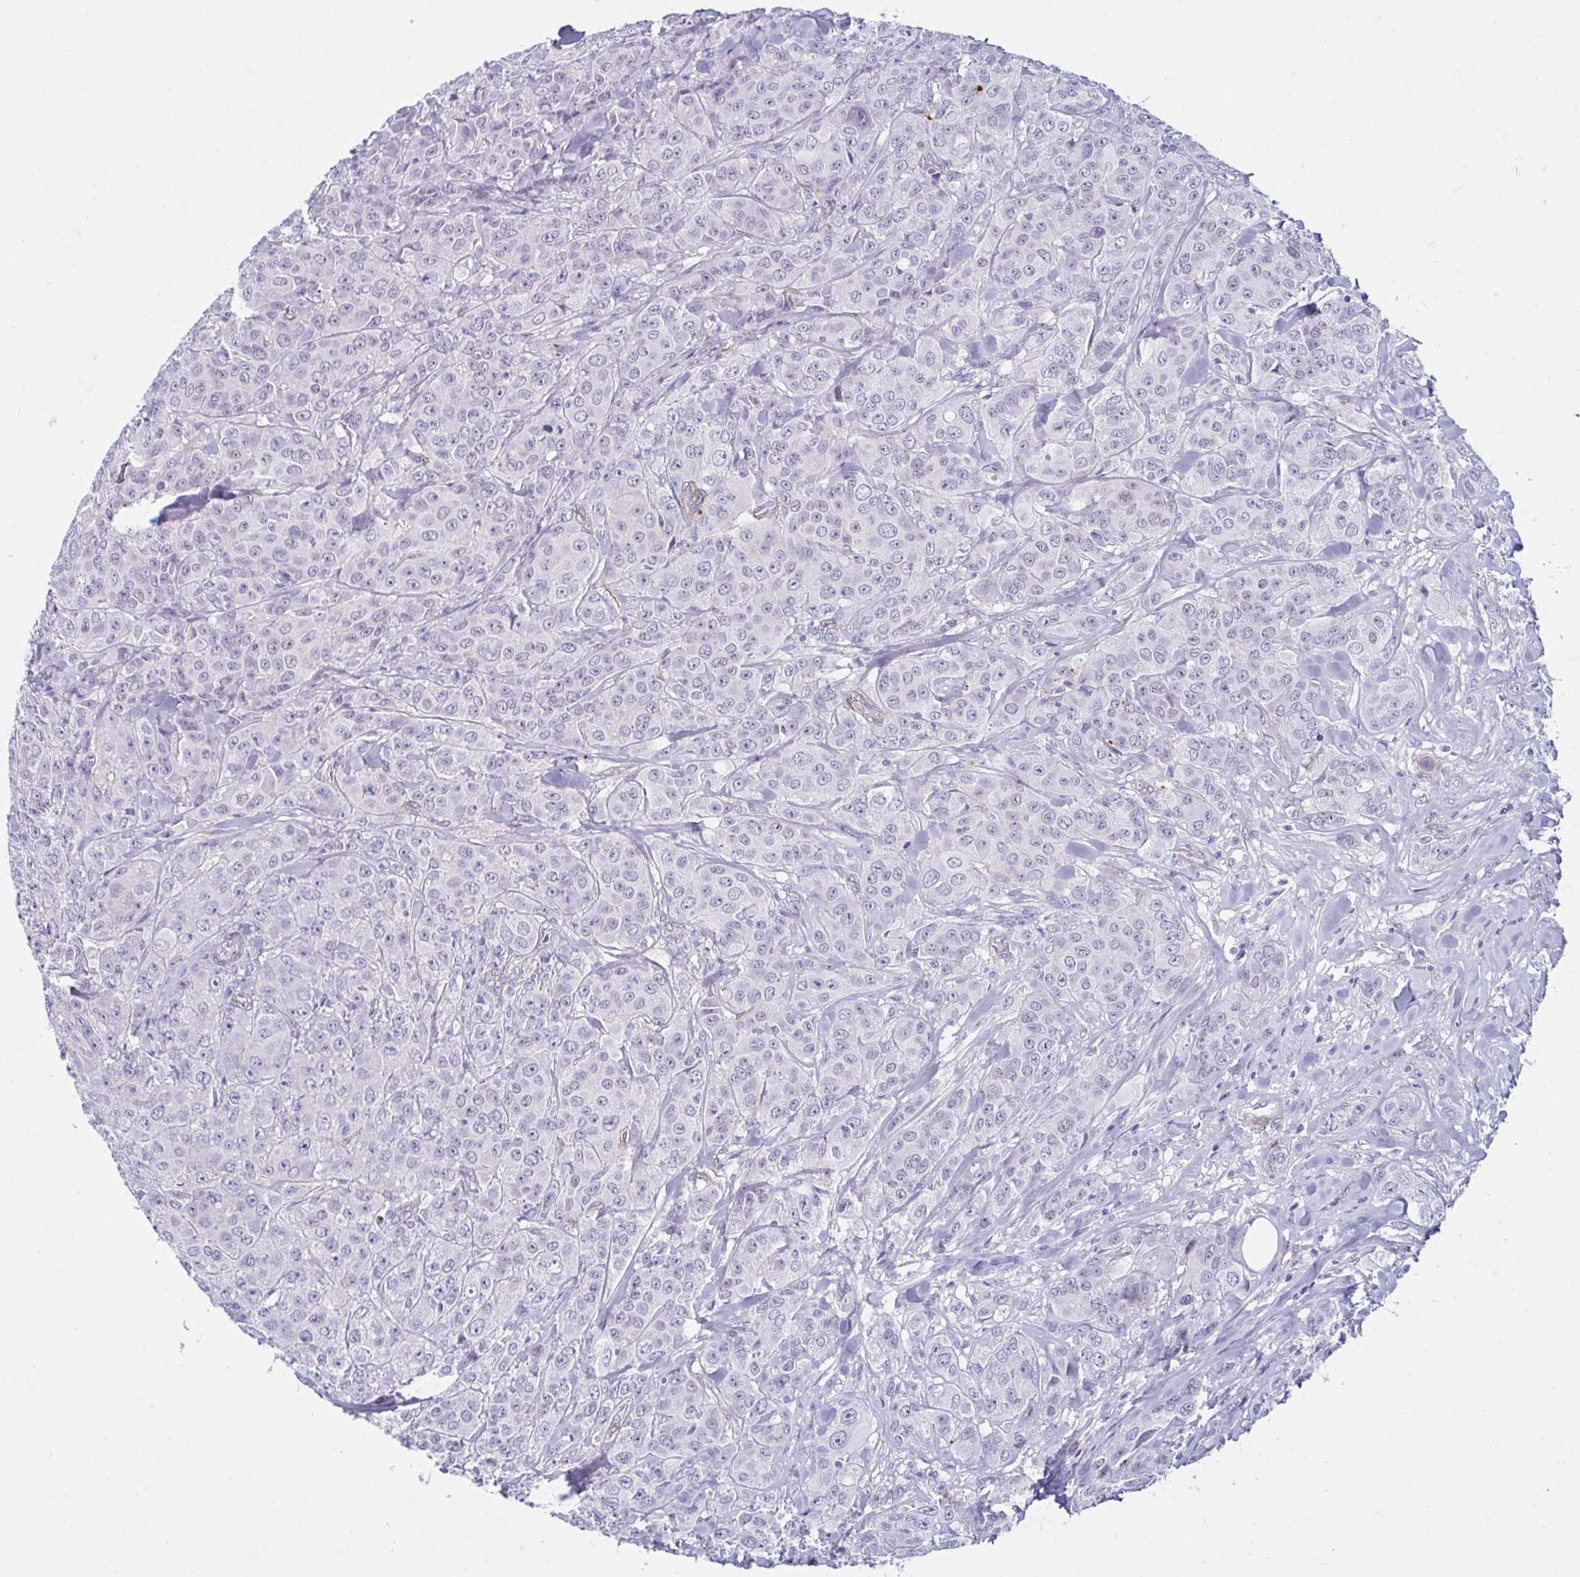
{"staining": {"intensity": "negative", "quantity": "none", "location": "none"}, "tissue": "breast cancer", "cell_type": "Tumor cells", "image_type": "cancer", "snomed": [{"axis": "morphology", "description": "Normal tissue, NOS"}, {"axis": "morphology", "description": "Duct carcinoma"}, {"axis": "topography", "description": "Breast"}], "caption": "Immunohistochemistry (IHC) of breast cancer (infiltrating ductal carcinoma) displays no expression in tumor cells.", "gene": "ANKRD62", "patient": {"sex": "female", "age": 43}}